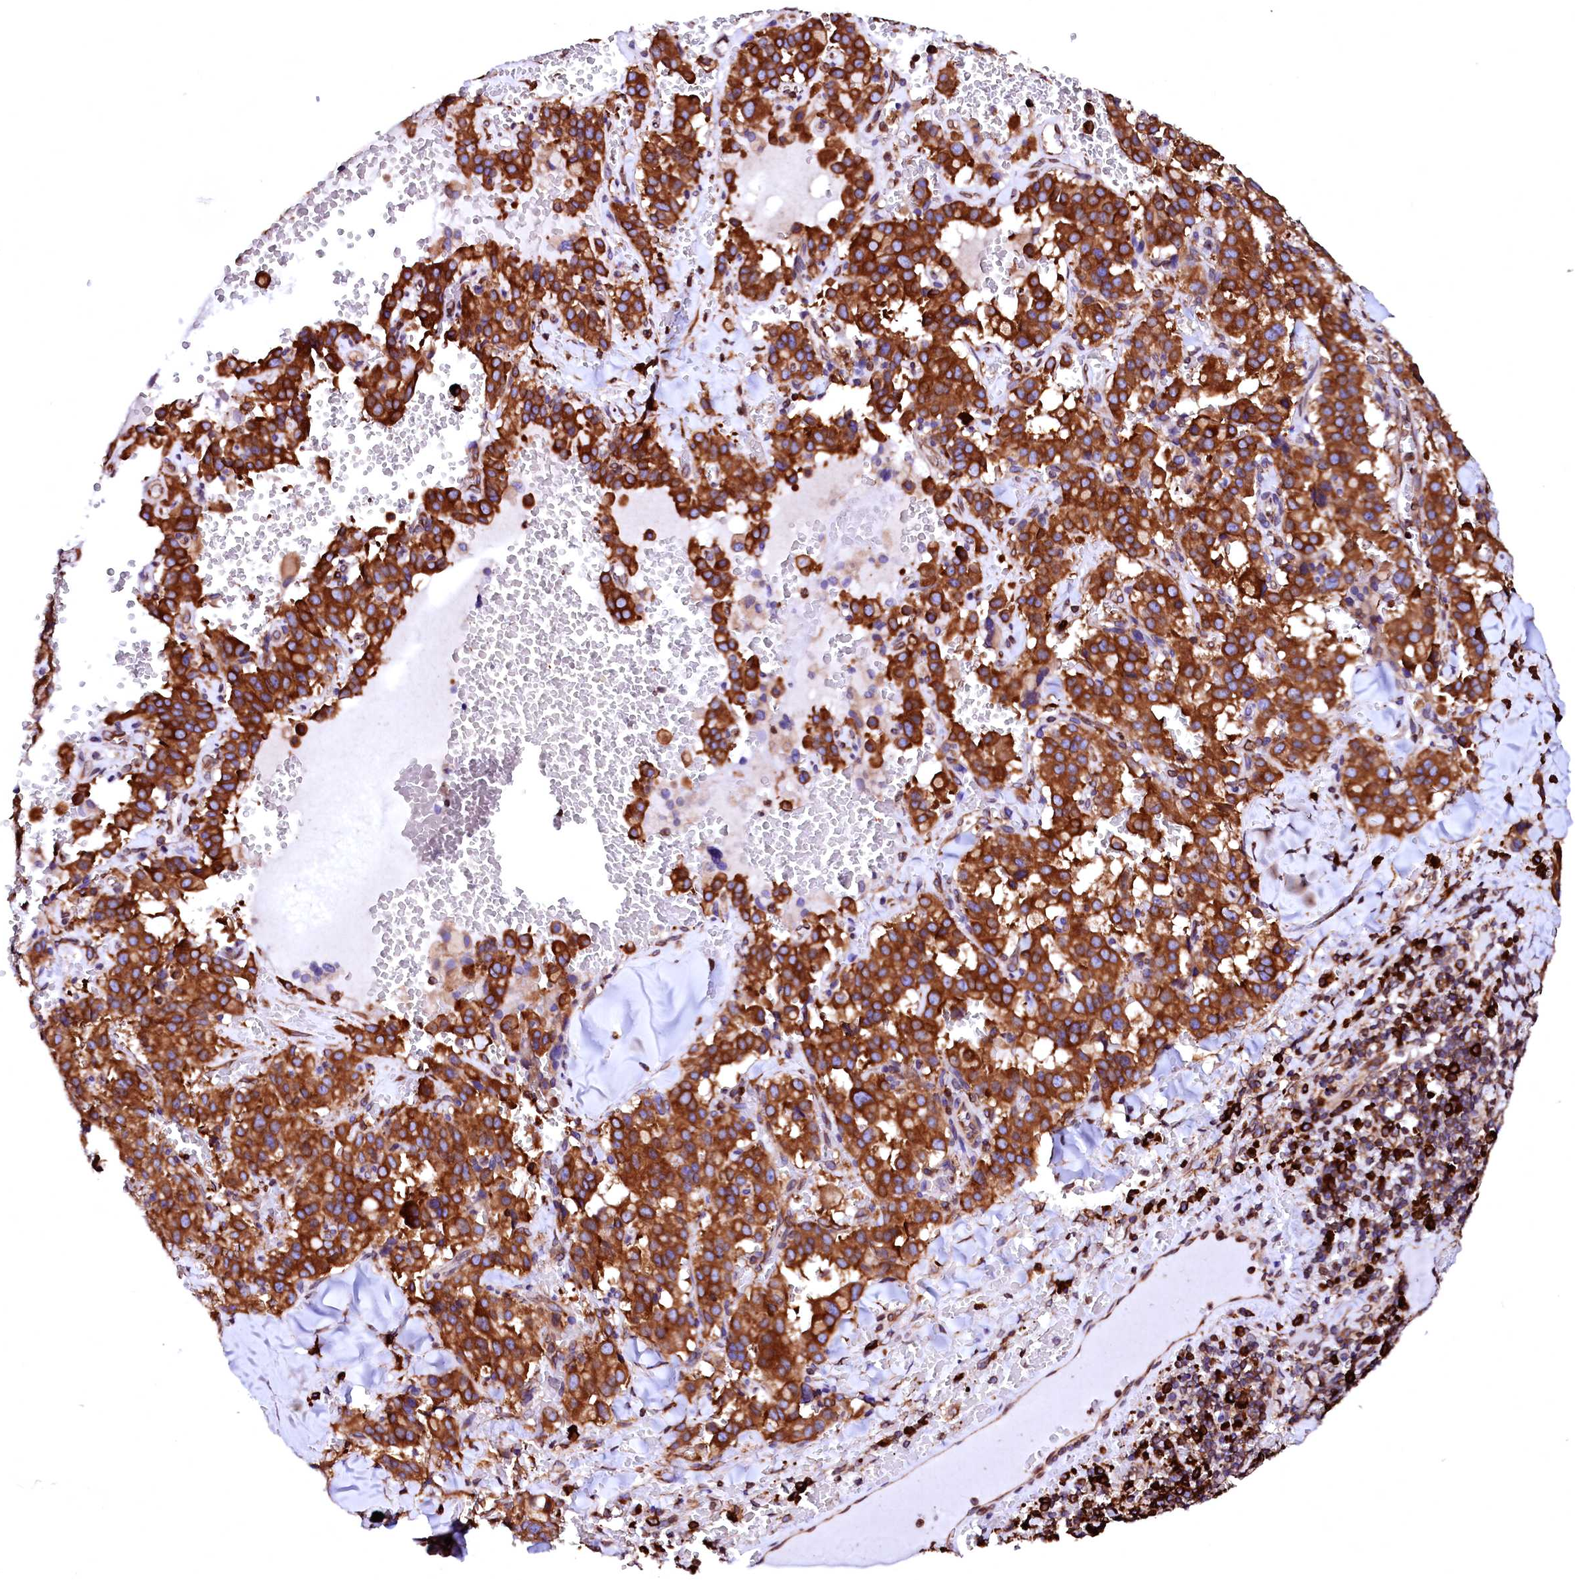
{"staining": {"intensity": "strong", "quantity": ">75%", "location": "cytoplasmic/membranous"}, "tissue": "pancreatic cancer", "cell_type": "Tumor cells", "image_type": "cancer", "snomed": [{"axis": "morphology", "description": "Adenocarcinoma, NOS"}, {"axis": "topography", "description": "Pancreas"}], "caption": "Immunohistochemical staining of human pancreatic cancer (adenocarcinoma) shows strong cytoplasmic/membranous protein staining in approximately >75% of tumor cells.", "gene": "DERL1", "patient": {"sex": "male", "age": 65}}